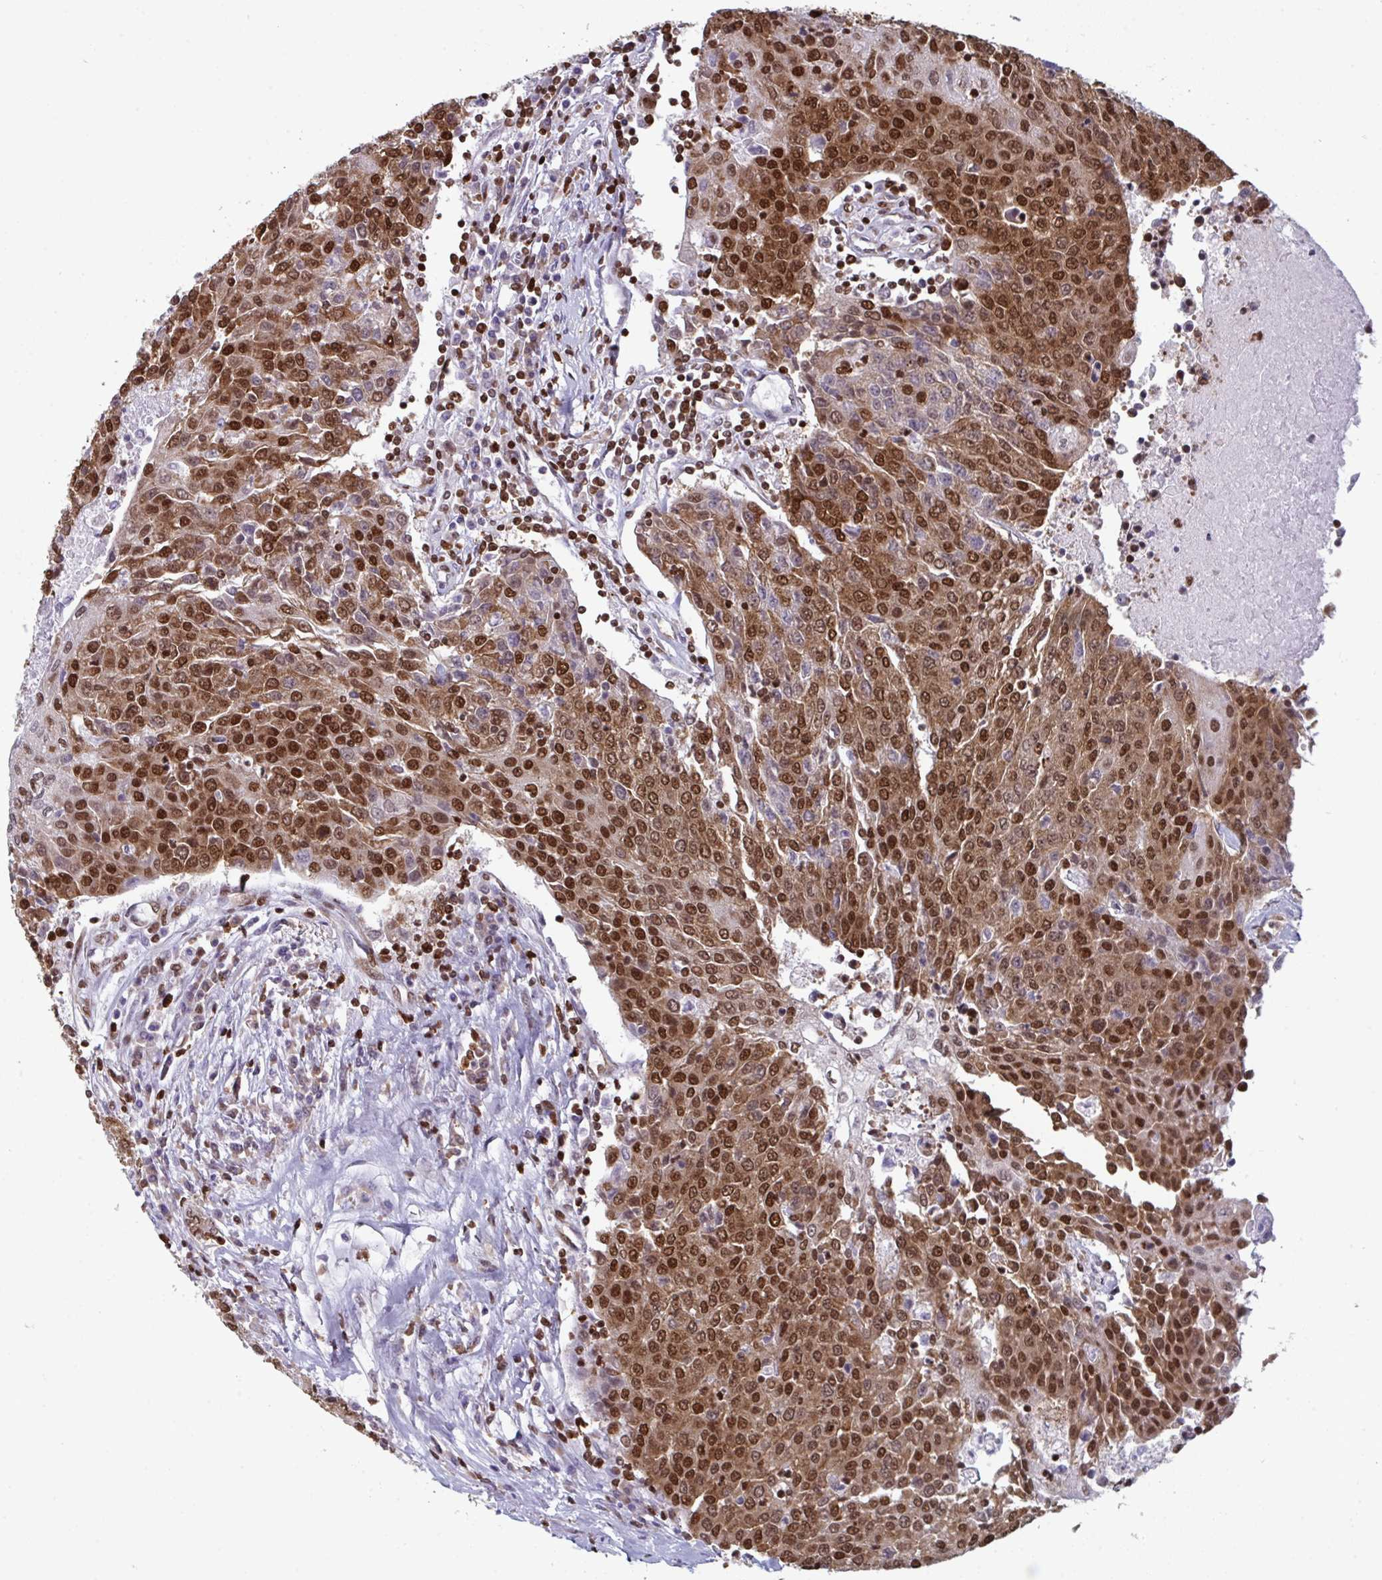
{"staining": {"intensity": "strong", "quantity": ">75%", "location": "cytoplasmic/membranous,nuclear"}, "tissue": "urothelial cancer", "cell_type": "Tumor cells", "image_type": "cancer", "snomed": [{"axis": "morphology", "description": "Urothelial carcinoma, High grade"}, {"axis": "topography", "description": "Urinary bladder"}], "caption": "High-grade urothelial carcinoma stained for a protein displays strong cytoplasmic/membranous and nuclear positivity in tumor cells.", "gene": "GAR1", "patient": {"sex": "female", "age": 85}}